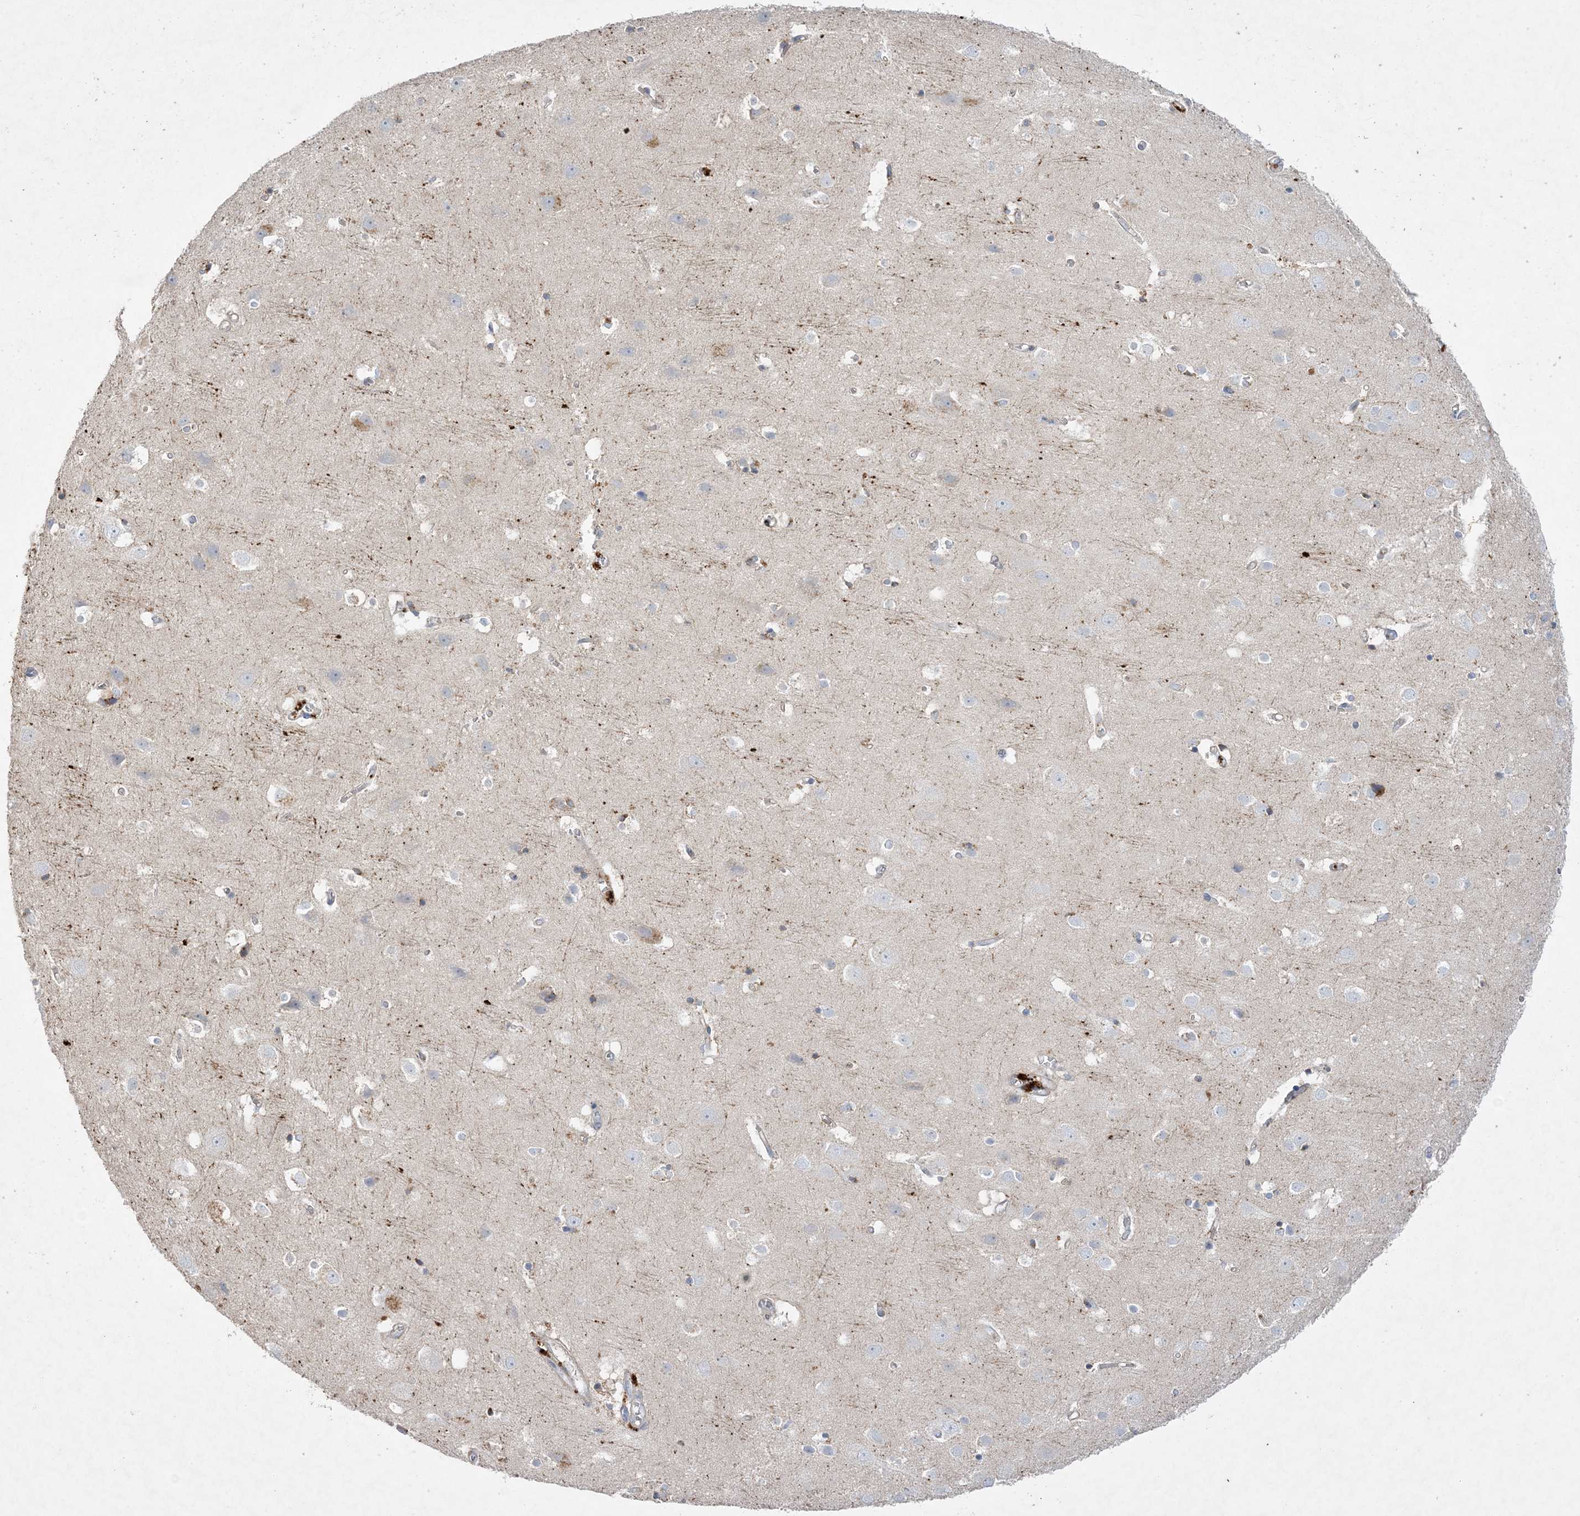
{"staining": {"intensity": "negative", "quantity": "none", "location": "none"}, "tissue": "cerebral cortex", "cell_type": "Endothelial cells", "image_type": "normal", "snomed": [{"axis": "morphology", "description": "Normal tissue, NOS"}, {"axis": "topography", "description": "Cerebral cortex"}], "caption": "The micrograph exhibits no staining of endothelial cells in benign cerebral cortex.", "gene": "ADCK2", "patient": {"sex": "male", "age": 54}}